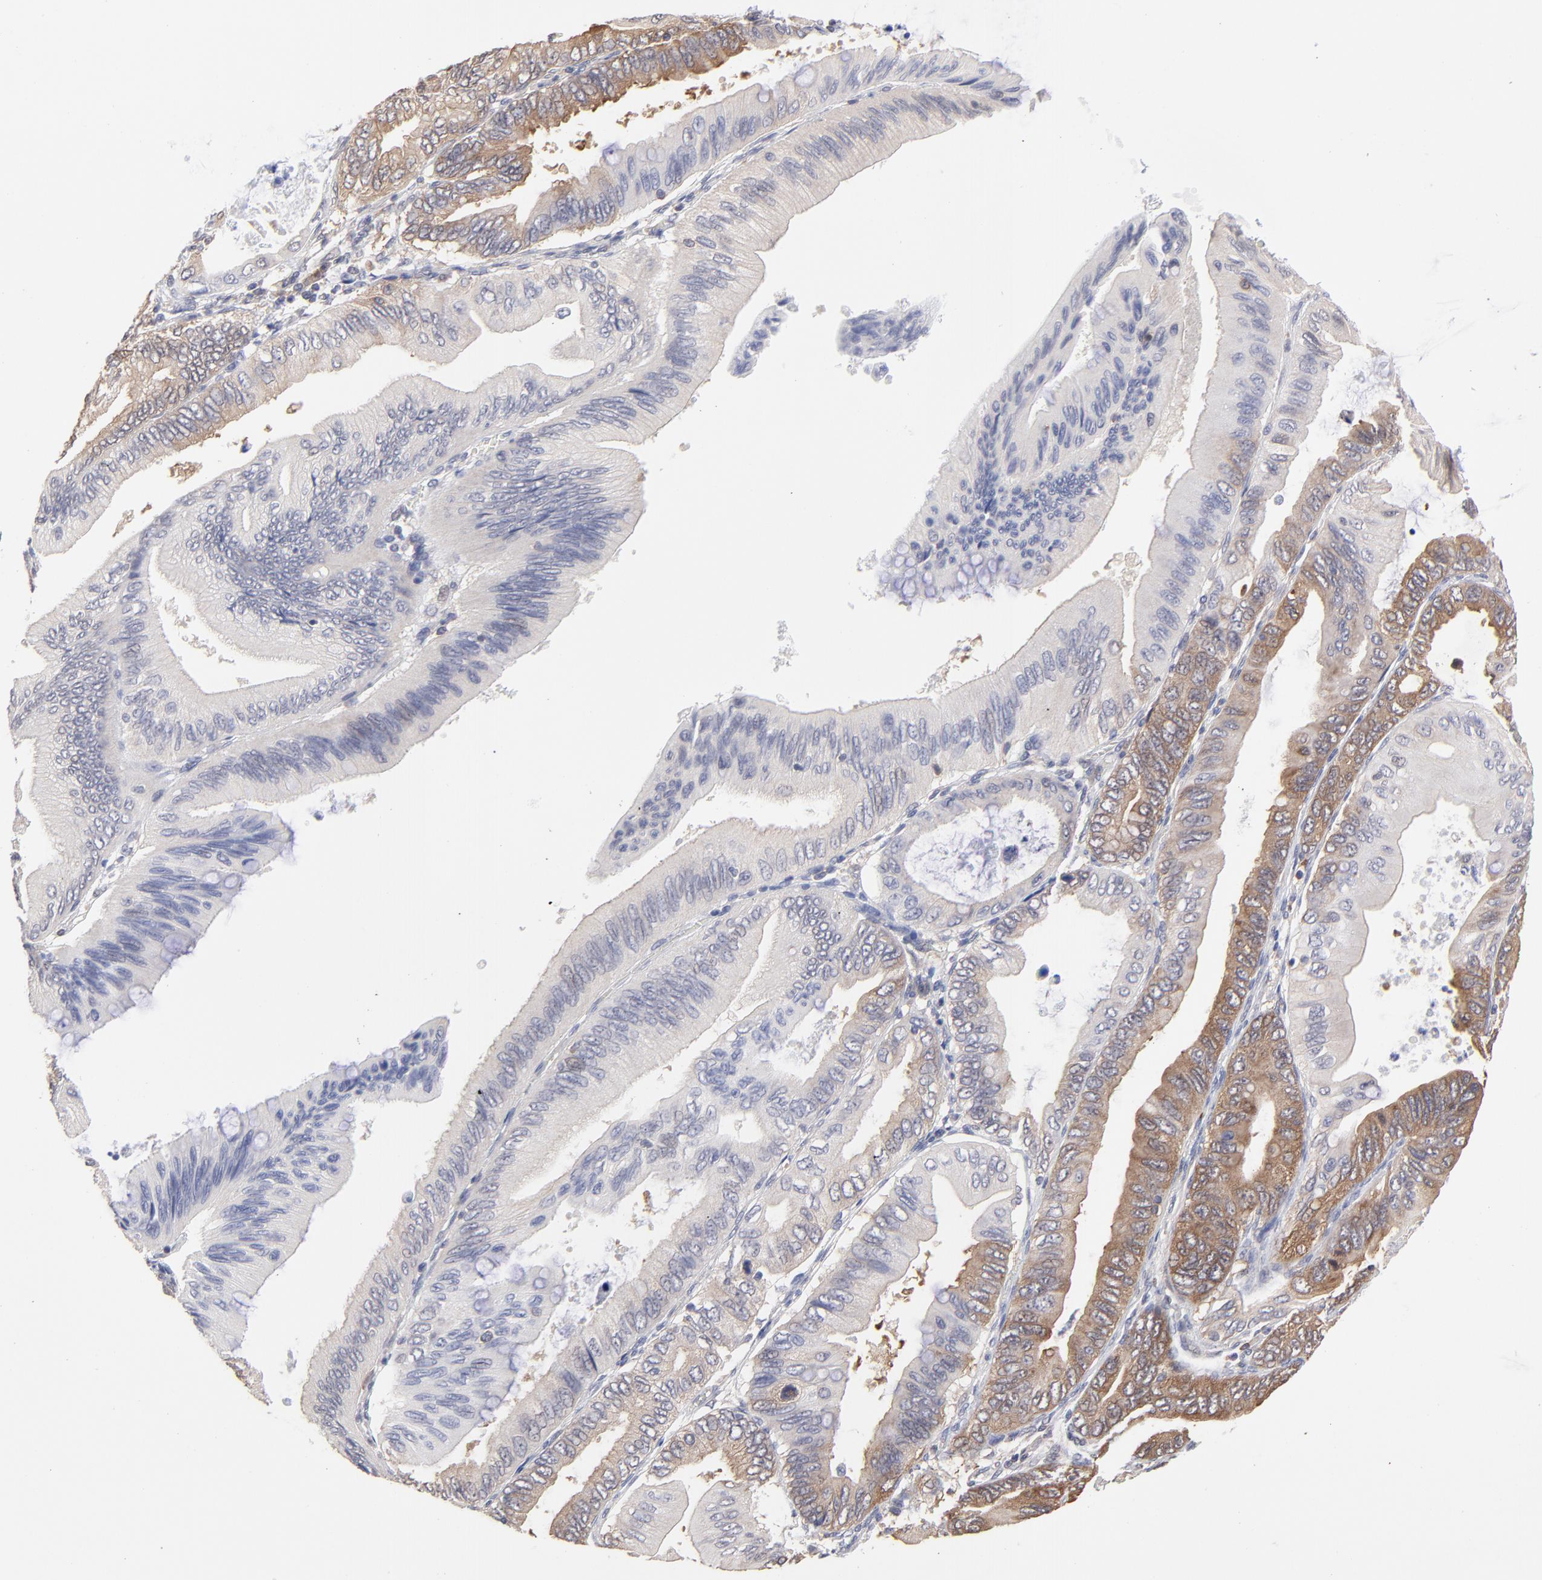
{"staining": {"intensity": "weak", "quantity": "<25%", "location": "cytoplasmic/membranous"}, "tissue": "pancreatic cancer", "cell_type": "Tumor cells", "image_type": "cancer", "snomed": [{"axis": "morphology", "description": "Adenocarcinoma, NOS"}, {"axis": "topography", "description": "Pancreas"}], "caption": "Image shows no protein staining in tumor cells of pancreatic adenocarcinoma tissue. The staining was performed using DAB (3,3'-diaminobenzidine) to visualize the protein expression in brown, while the nuclei were stained in blue with hematoxylin (Magnification: 20x).", "gene": "GART", "patient": {"sex": "female", "age": 66}}